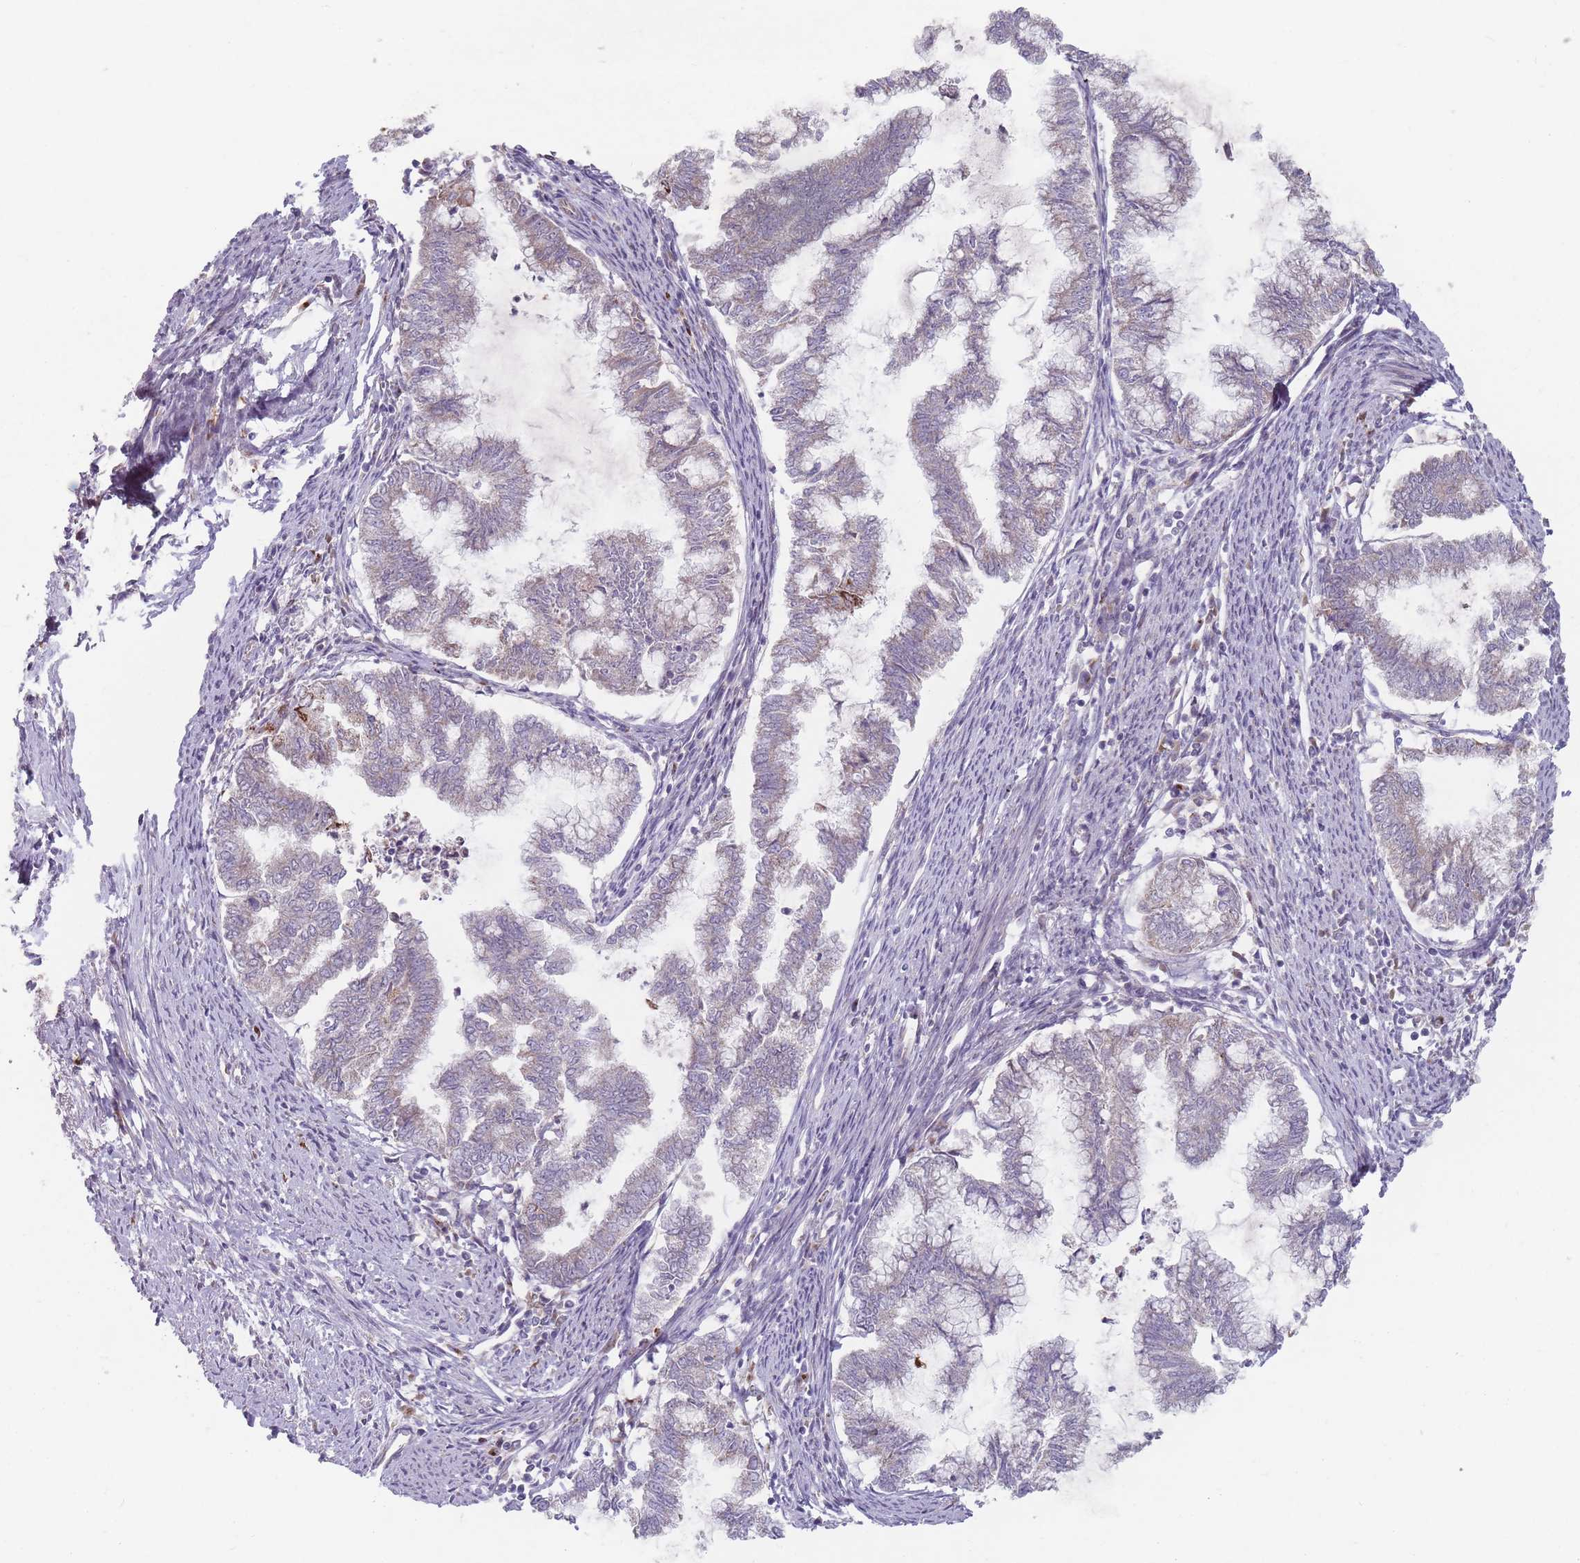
{"staining": {"intensity": "negative", "quantity": "none", "location": "none"}, "tissue": "endometrial cancer", "cell_type": "Tumor cells", "image_type": "cancer", "snomed": [{"axis": "morphology", "description": "Adenocarcinoma, NOS"}, {"axis": "topography", "description": "Endometrium"}], "caption": "The image shows no significant expression in tumor cells of endometrial cancer (adenocarcinoma). (Stains: DAB immunohistochemistry (IHC) with hematoxylin counter stain, Microscopy: brightfield microscopy at high magnification).", "gene": "OR10Q1", "patient": {"sex": "female", "age": 79}}